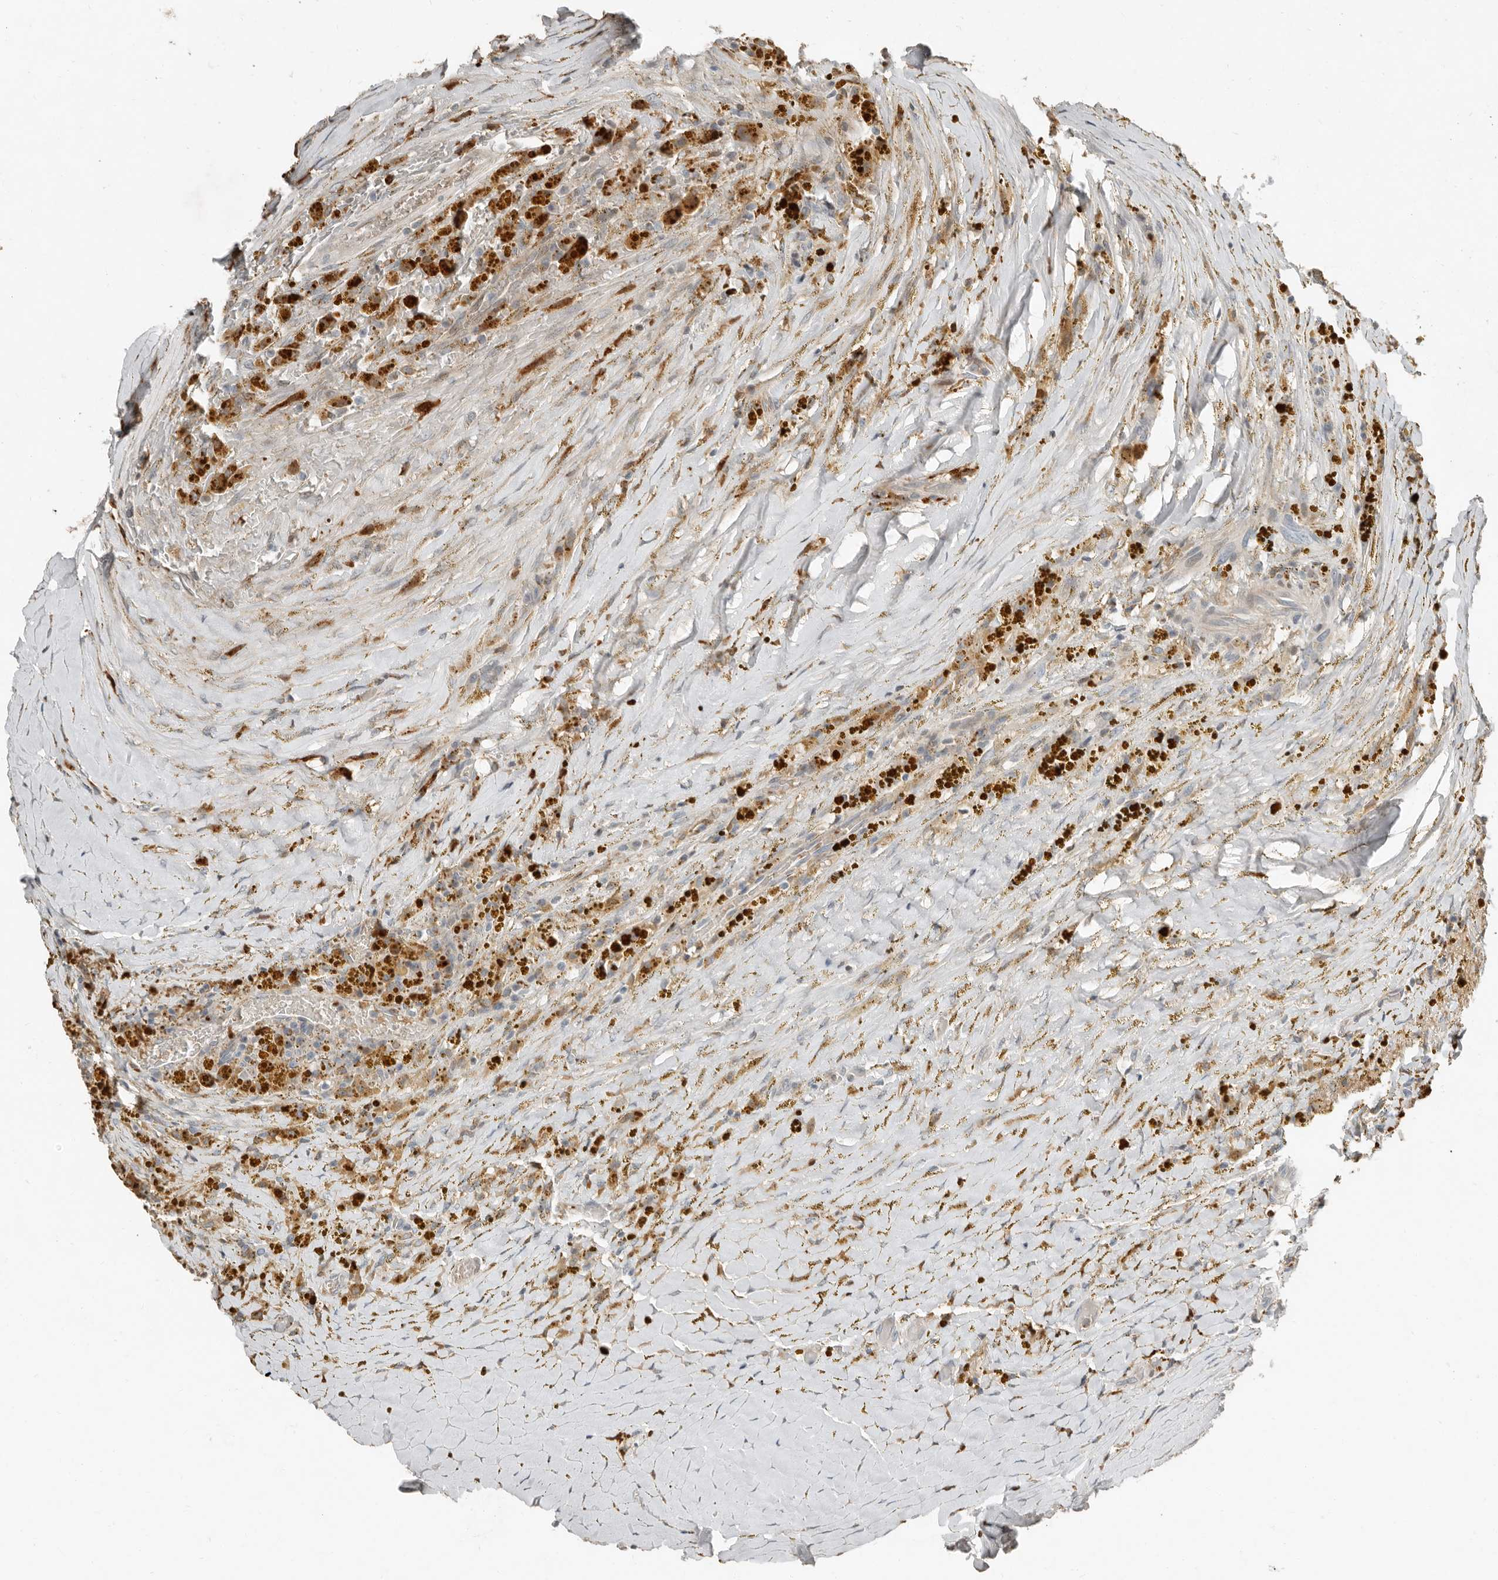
{"staining": {"intensity": "weak", "quantity": "<25%", "location": "cytoplasmic/membranous"}, "tissue": "thyroid cancer", "cell_type": "Tumor cells", "image_type": "cancer", "snomed": [{"axis": "morphology", "description": "Papillary adenocarcinoma, NOS"}, {"axis": "topography", "description": "Thyroid gland"}], "caption": "Protein analysis of thyroid papillary adenocarcinoma demonstrates no significant positivity in tumor cells.", "gene": "KLHL38", "patient": {"sex": "male", "age": 77}}